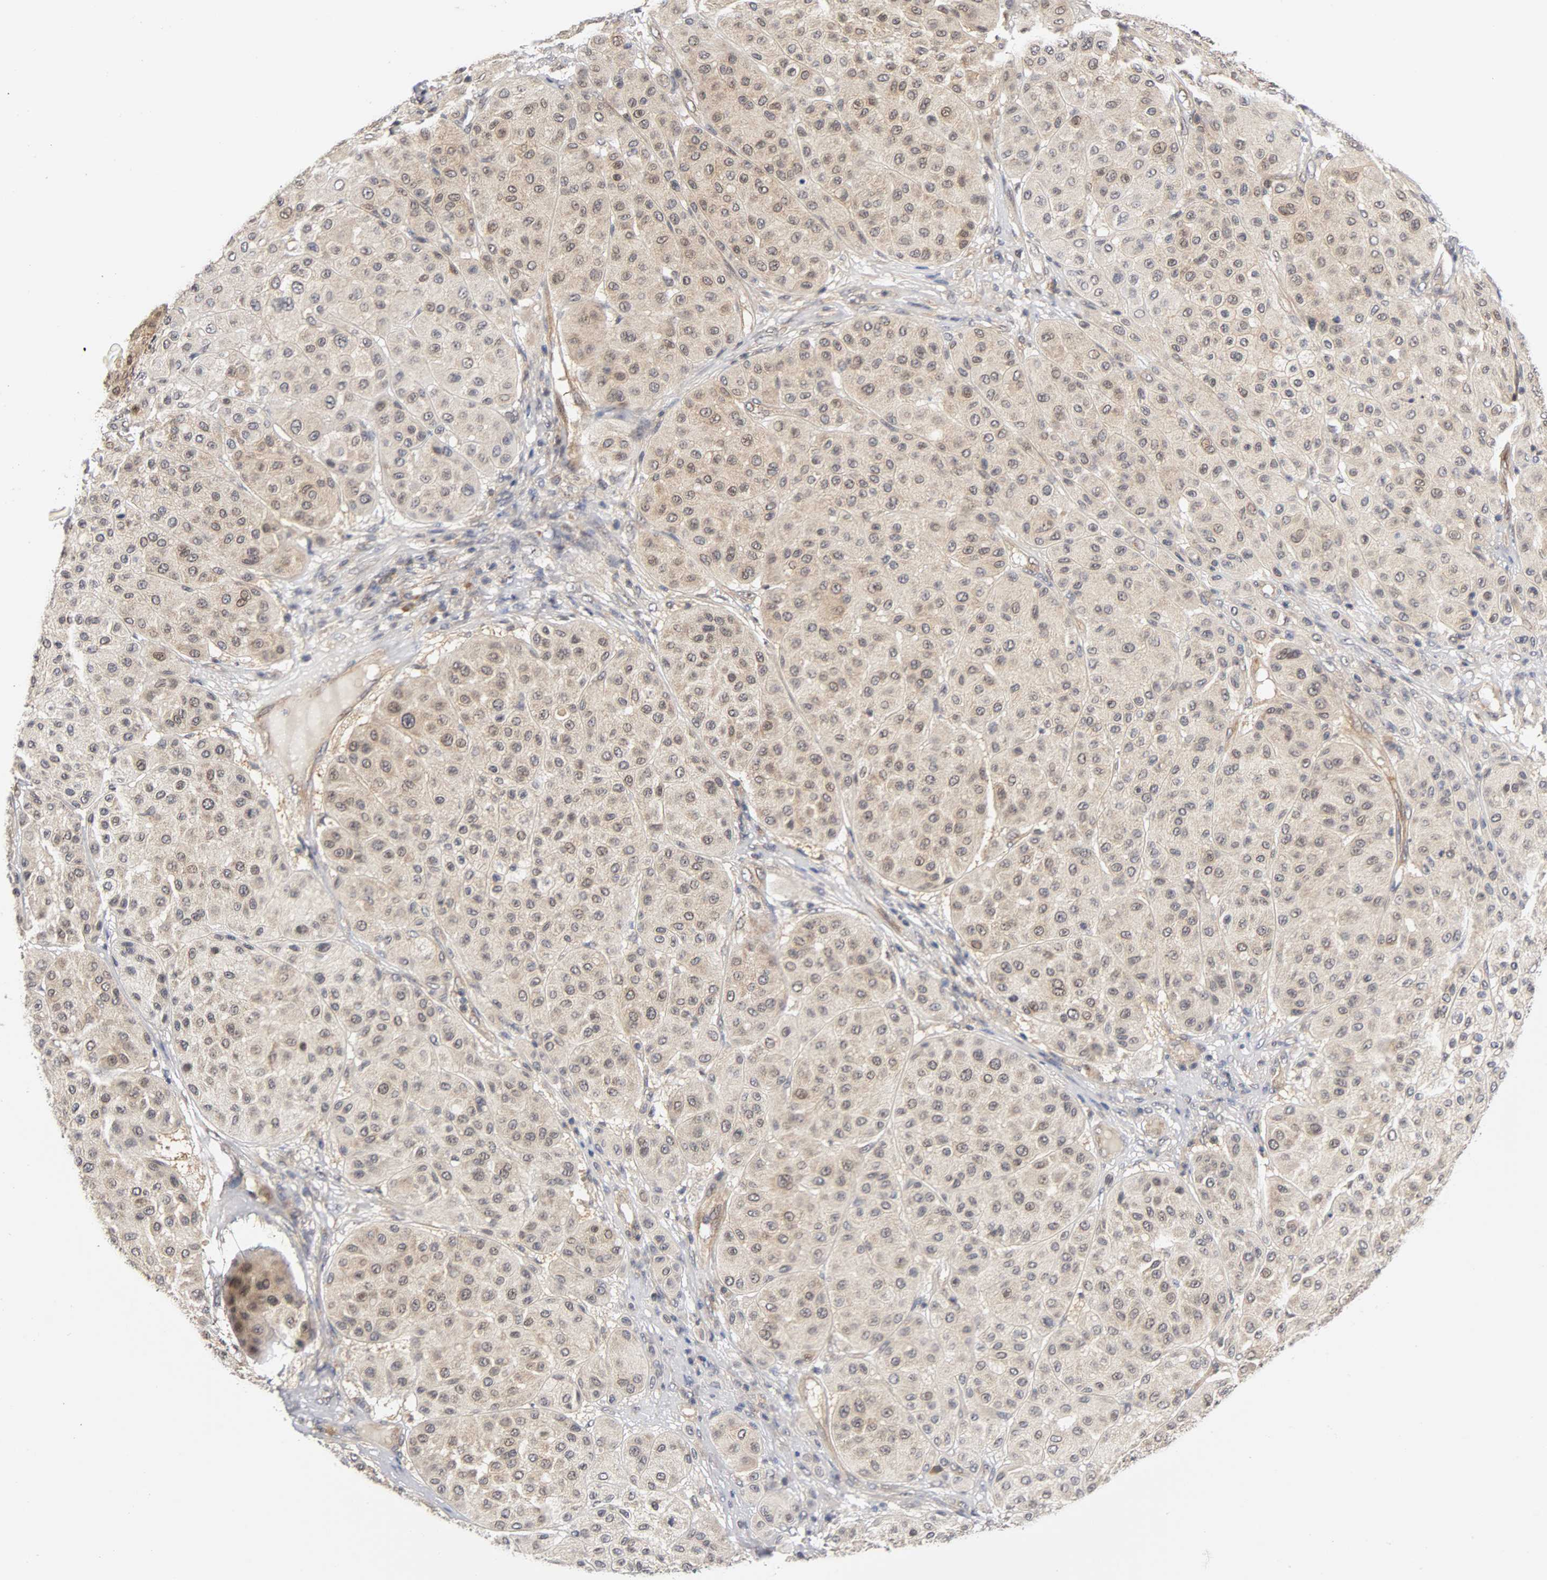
{"staining": {"intensity": "moderate", "quantity": ">75%", "location": "cytoplasmic/membranous,nuclear"}, "tissue": "melanoma", "cell_type": "Tumor cells", "image_type": "cancer", "snomed": [{"axis": "morphology", "description": "Normal tissue, NOS"}, {"axis": "morphology", "description": "Malignant melanoma, Metastatic site"}, {"axis": "topography", "description": "Skin"}], "caption": "The photomicrograph reveals a brown stain indicating the presence of a protein in the cytoplasmic/membranous and nuclear of tumor cells in malignant melanoma (metastatic site).", "gene": "UBE2M", "patient": {"sex": "male", "age": 41}}